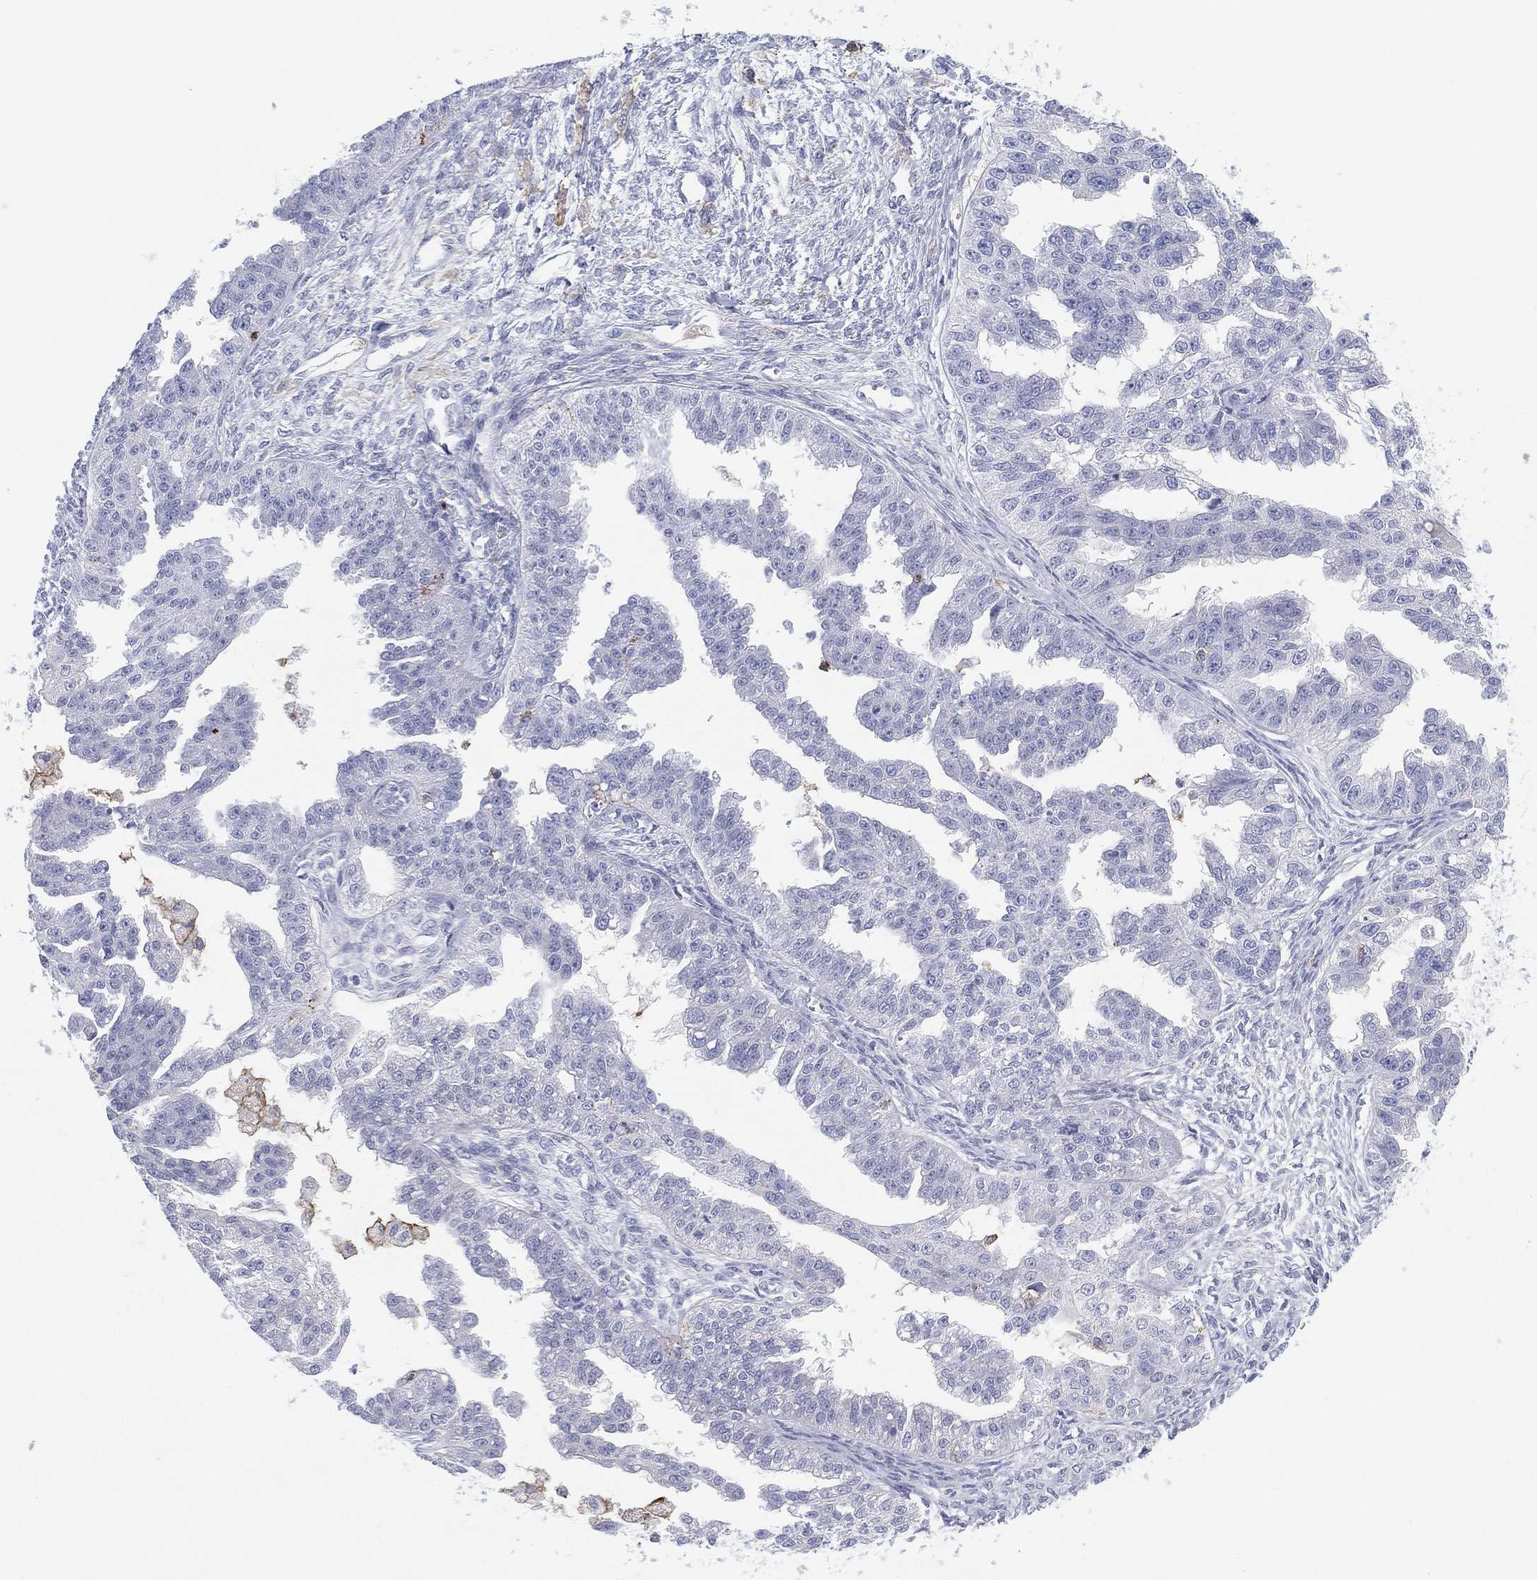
{"staining": {"intensity": "negative", "quantity": "none", "location": "none"}, "tissue": "ovarian cancer", "cell_type": "Tumor cells", "image_type": "cancer", "snomed": [{"axis": "morphology", "description": "Cystadenocarcinoma, serous, NOS"}, {"axis": "topography", "description": "Ovary"}], "caption": "Serous cystadenocarcinoma (ovarian) was stained to show a protein in brown. There is no significant positivity in tumor cells.", "gene": "SELPLG", "patient": {"sex": "female", "age": 58}}